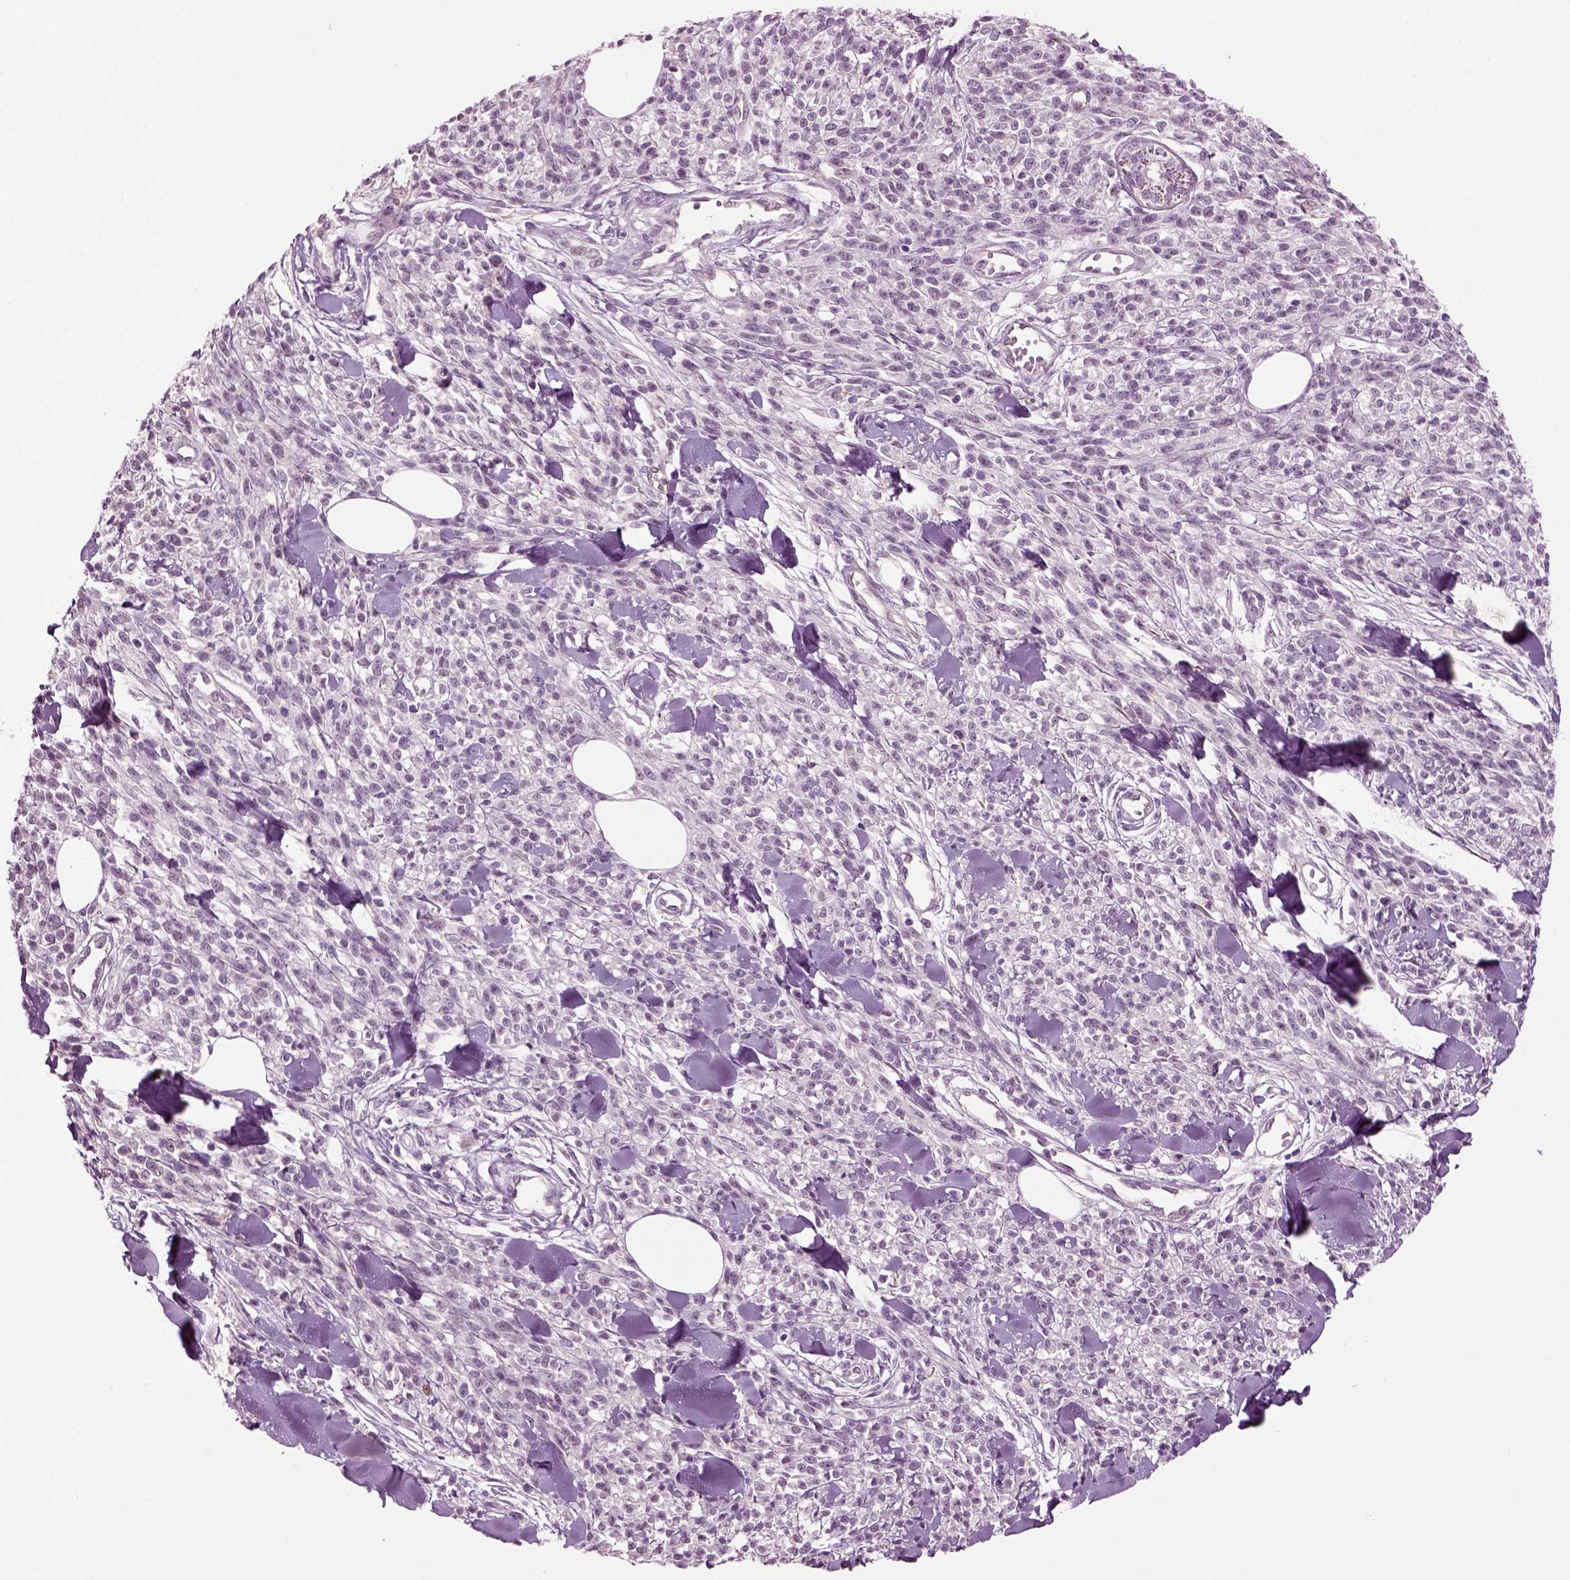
{"staining": {"intensity": "negative", "quantity": "none", "location": "none"}, "tissue": "melanoma", "cell_type": "Tumor cells", "image_type": "cancer", "snomed": [{"axis": "morphology", "description": "Malignant melanoma, NOS"}, {"axis": "topography", "description": "Skin"}, {"axis": "topography", "description": "Skin of trunk"}], "caption": "This is an immunohistochemistry (IHC) photomicrograph of human malignant melanoma. There is no staining in tumor cells.", "gene": "COL9A2", "patient": {"sex": "male", "age": 74}}